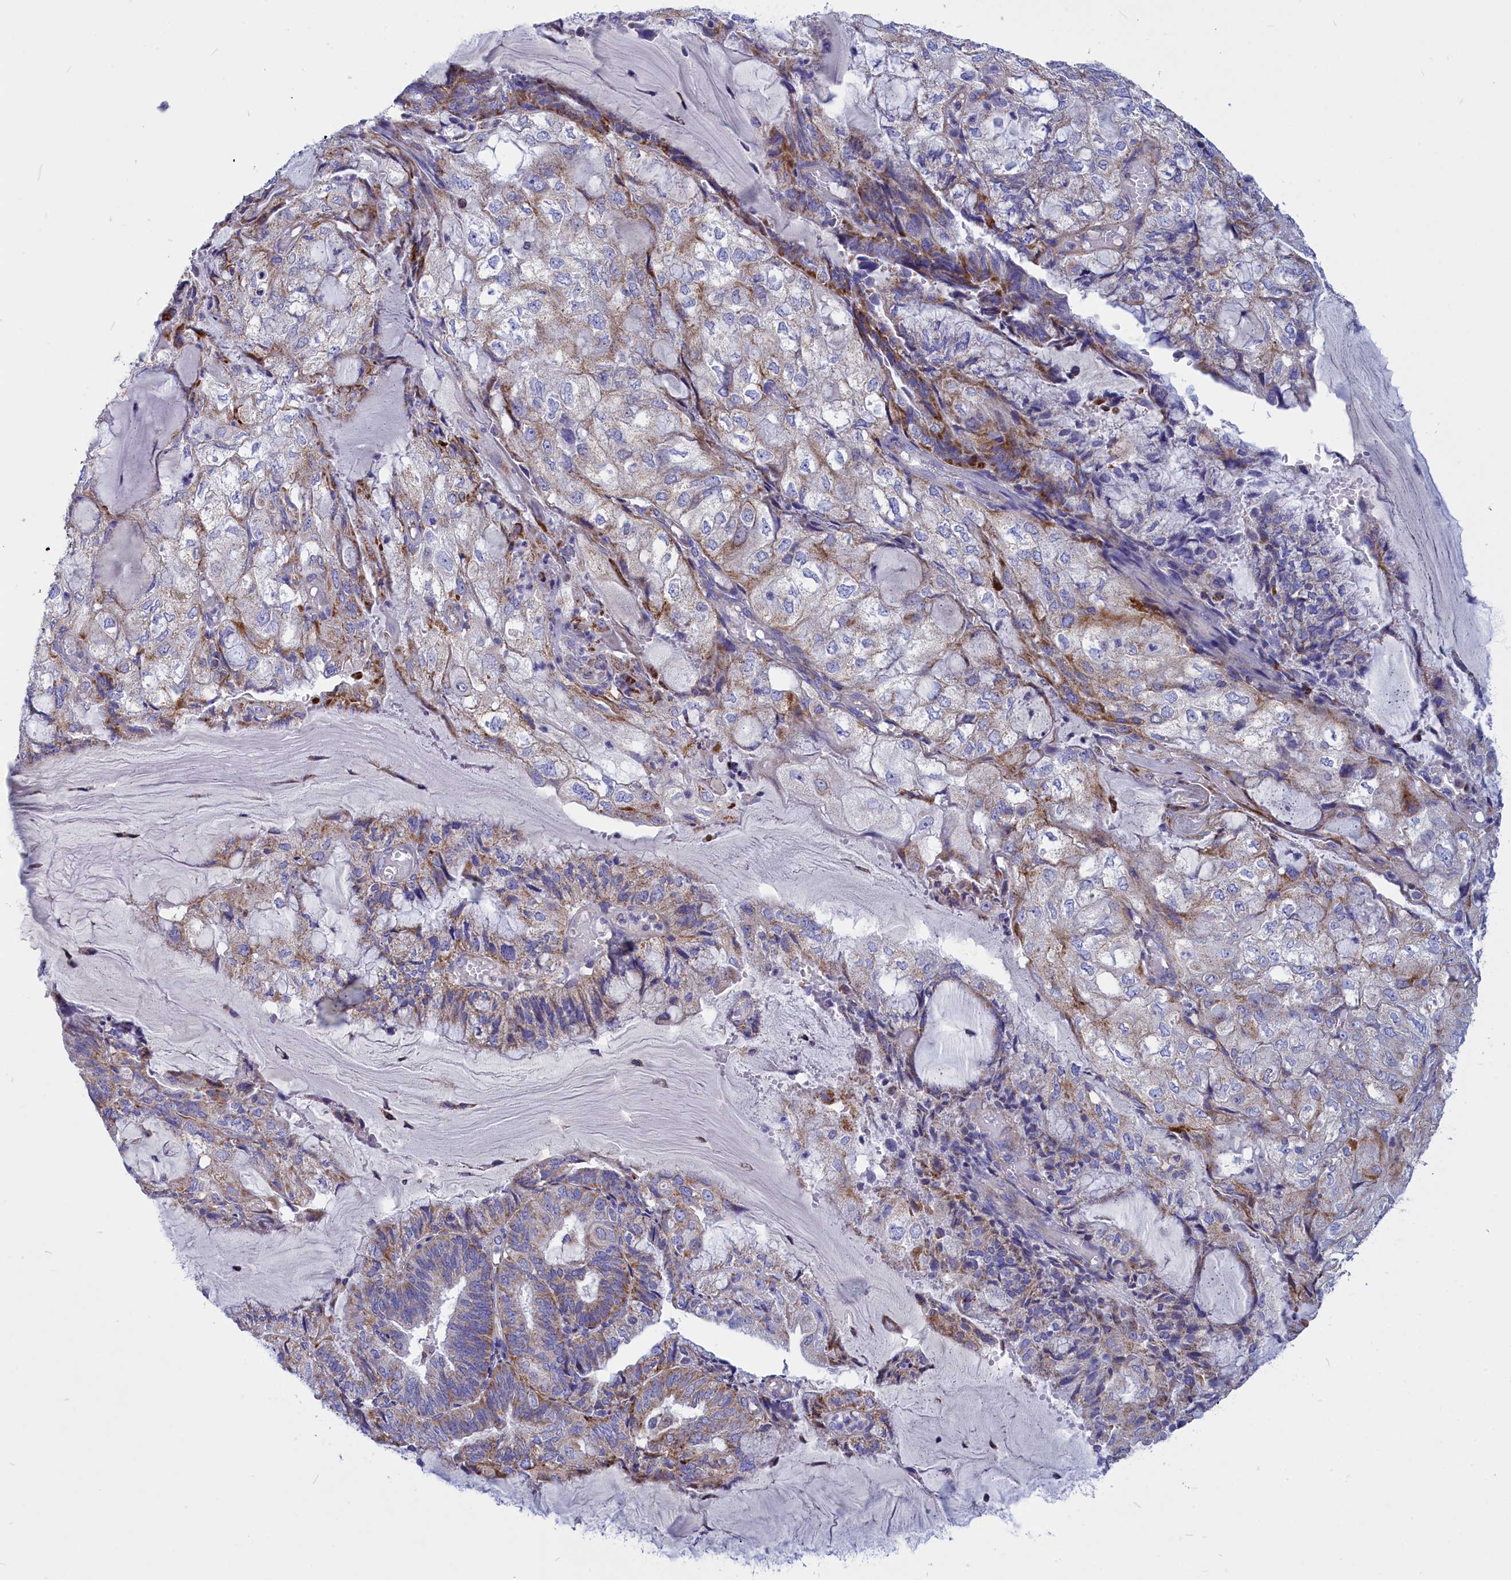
{"staining": {"intensity": "moderate", "quantity": ">75%", "location": "cytoplasmic/membranous"}, "tissue": "endometrial cancer", "cell_type": "Tumor cells", "image_type": "cancer", "snomed": [{"axis": "morphology", "description": "Adenocarcinoma, NOS"}, {"axis": "topography", "description": "Endometrium"}], "caption": "Endometrial cancer (adenocarcinoma) tissue shows moderate cytoplasmic/membranous staining in approximately >75% of tumor cells", "gene": "CCRL2", "patient": {"sex": "female", "age": 81}}